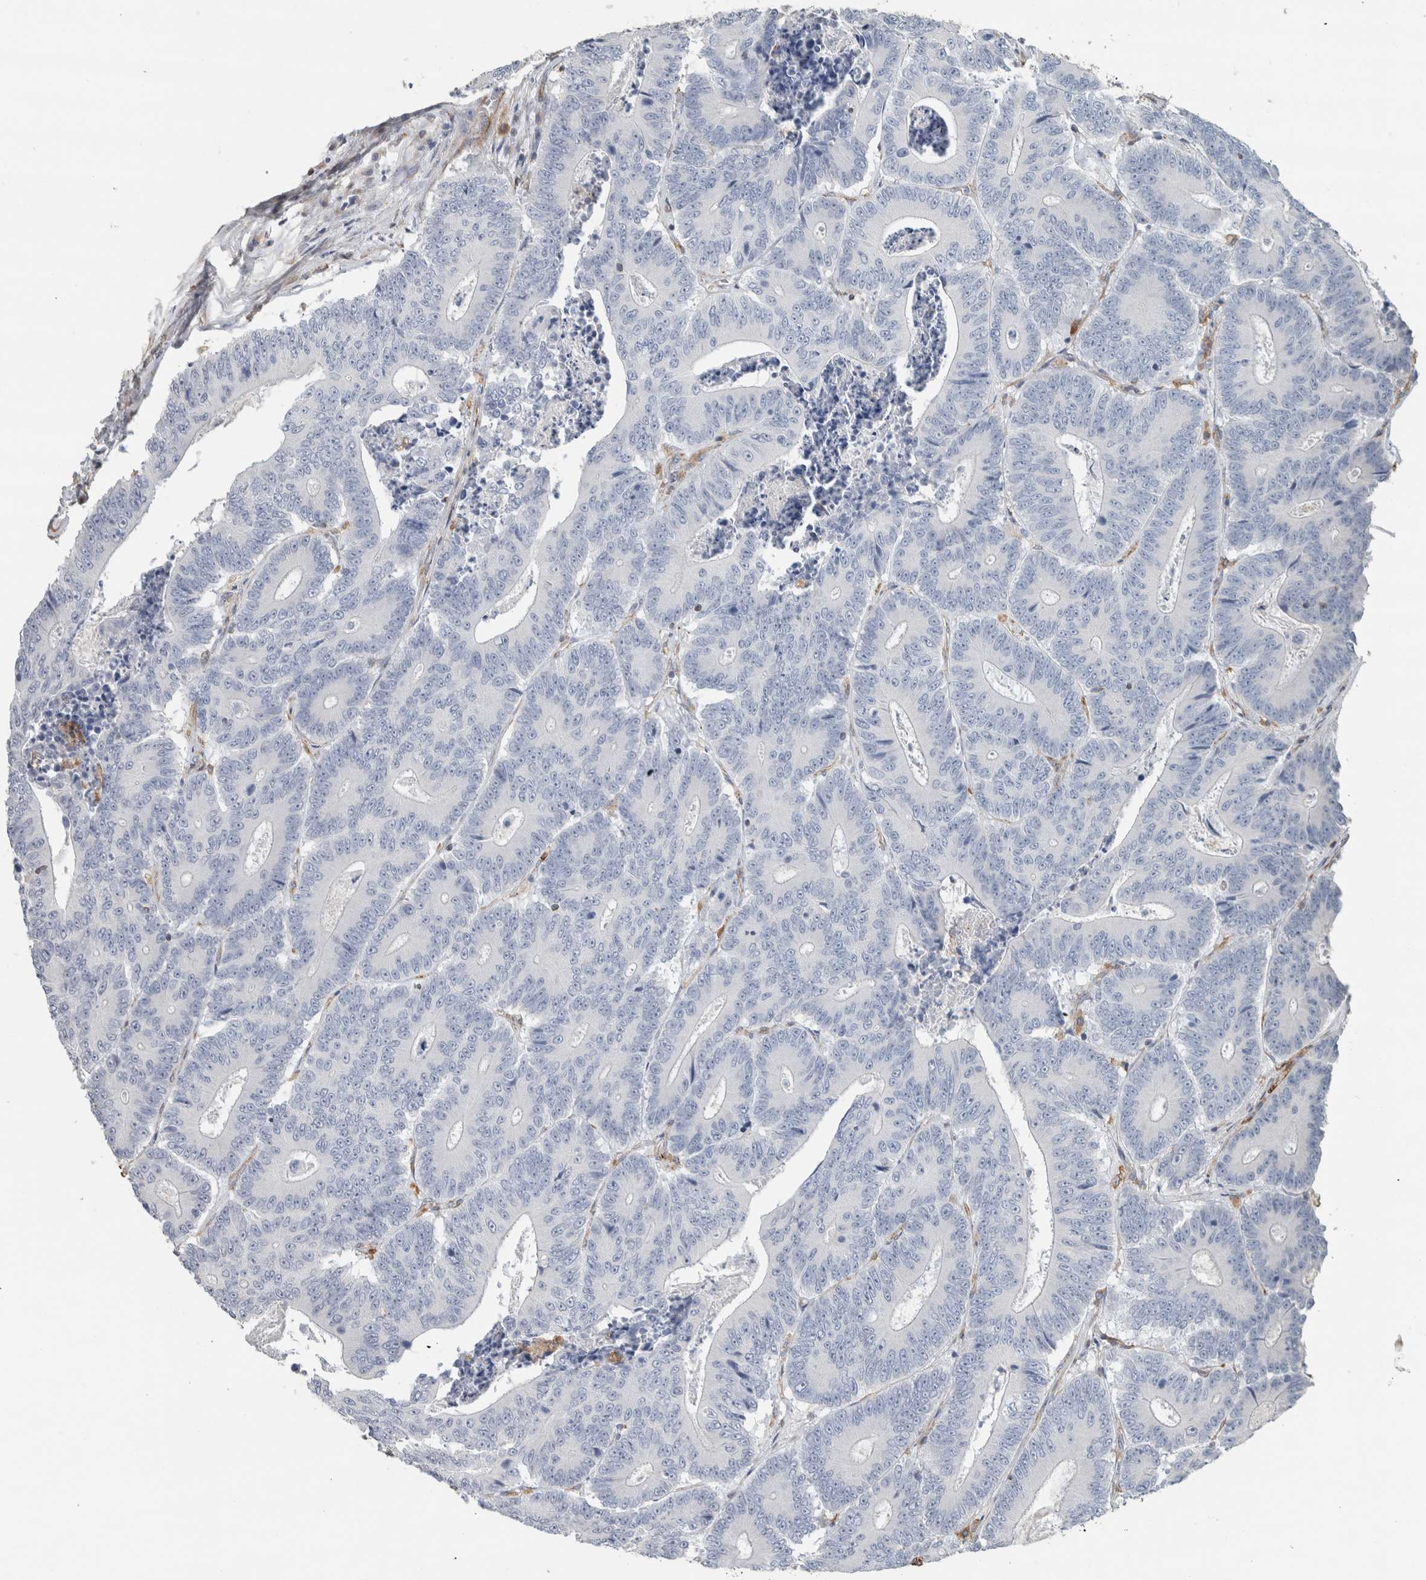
{"staining": {"intensity": "negative", "quantity": "none", "location": "none"}, "tissue": "colorectal cancer", "cell_type": "Tumor cells", "image_type": "cancer", "snomed": [{"axis": "morphology", "description": "Adenocarcinoma, NOS"}, {"axis": "topography", "description": "Colon"}], "caption": "DAB immunohistochemical staining of human colorectal cancer reveals no significant staining in tumor cells.", "gene": "LY86", "patient": {"sex": "male", "age": 83}}